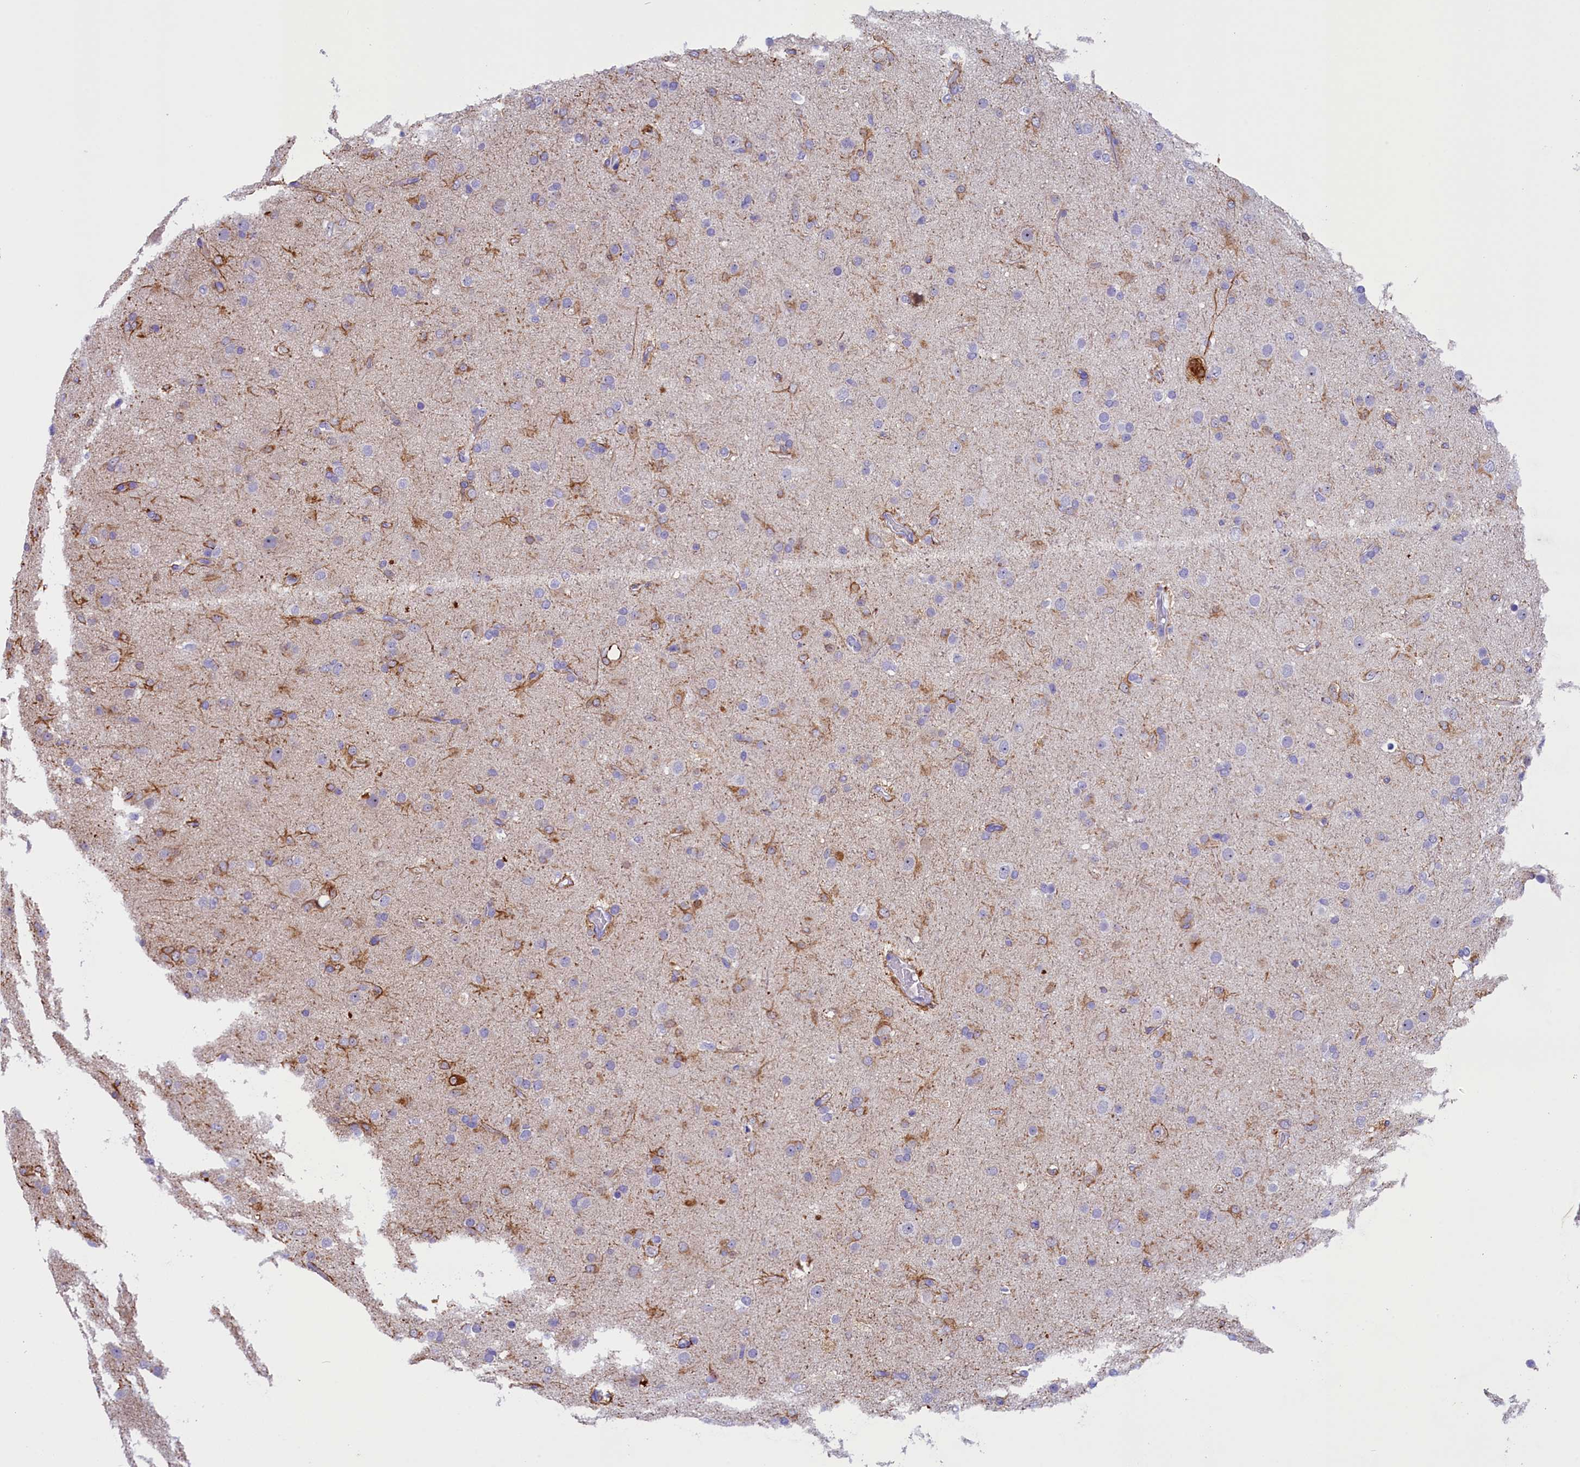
{"staining": {"intensity": "negative", "quantity": "none", "location": "none"}, "tissue": "glioma", "cell_type": "Tumor cells", "image_type": "cancer", "snomed": [{"axis": "morphology", "description": "Glioma, malignant, Low grade"}, {"axis": "topography", "description": "Brain"}], "caption": "This is an IHC micrograph of human glioma. There is no positivity in tumor cells.", "gene": "RTTN", "patient": {"sex": "male", "age": 65}}